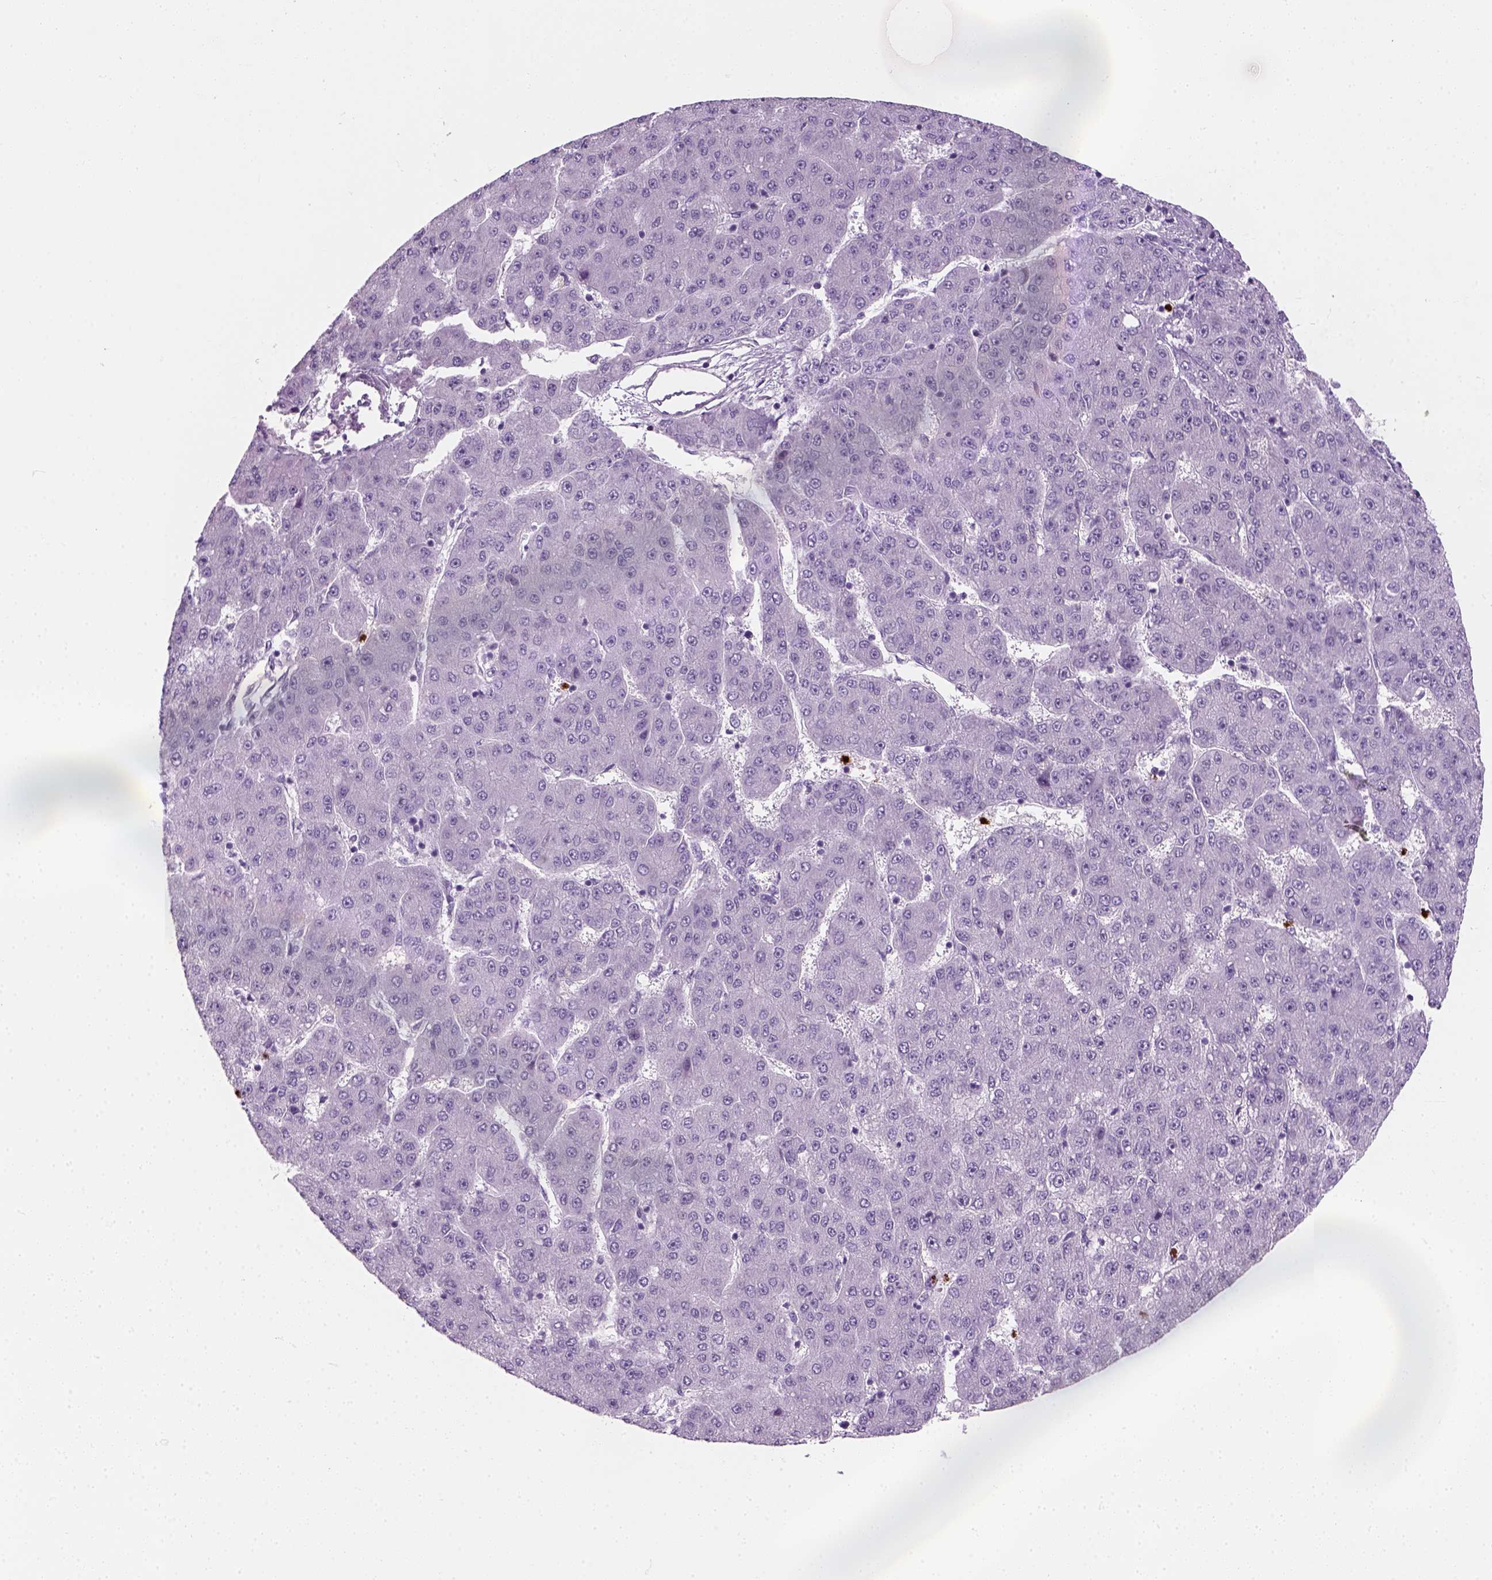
{"staining": {"intensity": "negative", "quantity": "none", "location": "none"}, "tissue": "liver cancer", "cell_type": "Tumor cells", "image_type": "cancer", "snomed": [{"axis": "morphology", "description": "Carcinoma, Hepatocellular, NOS"}, {"axis": "topography", "description": "Liver"}], "caption": "Immunohistochemistry (IHC) micrograph of human hepatocellular carcinoma (liver) stained for a protein (brown), which shows no staining in tumor cells.", "gene": "IL4", "patient": {"sex": "male", "age": 67}}